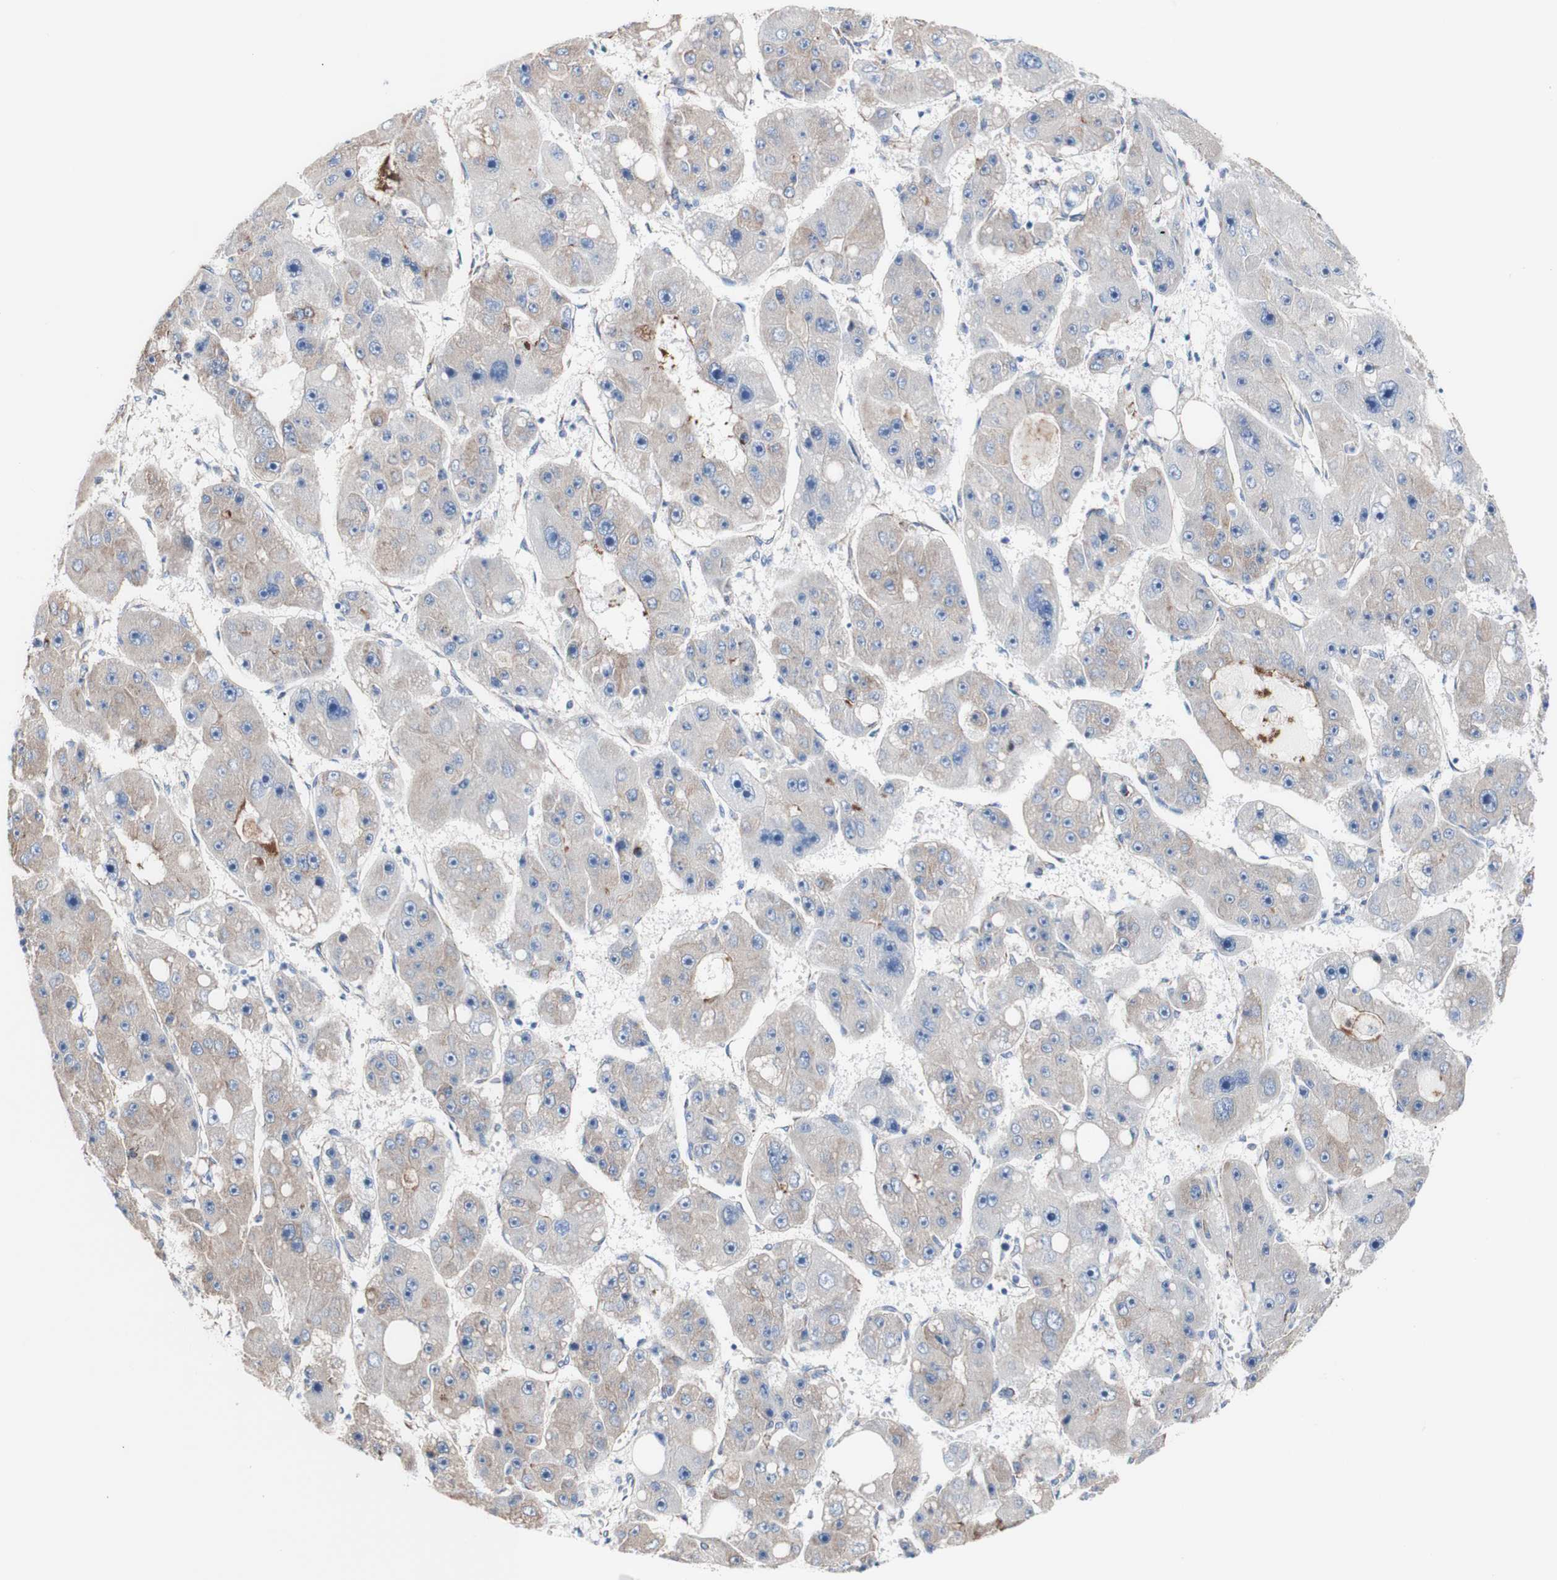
{"staining": {"intensity": "weak", "quantity": ">75%", "location": "cytoplasmic/membranous"}, "tissue": "liver cancer", "cell_type": "Tumor cells", "image_type": "cancer", "snomed": [{"axis": "morphology", "description": "Carcinoma, Hepatocellular, NOS"}, {"axis": "topography", "description": "Liver"}], "caption": "A high-resolution micrograph shows immunohistochemistry (IHC) staining of liver cancer, which demonstrates weak cytoplasmic/membranous expression in approximately >75% of tumor cells. The staining was performed using DAB (3,3'-diaminobenzidine), with brown indicating positive protein expression. Nuclei are stained blue with hematoxylin.", "gene": "LRIG3", "patient": {"sex": "female", "age": 61}}